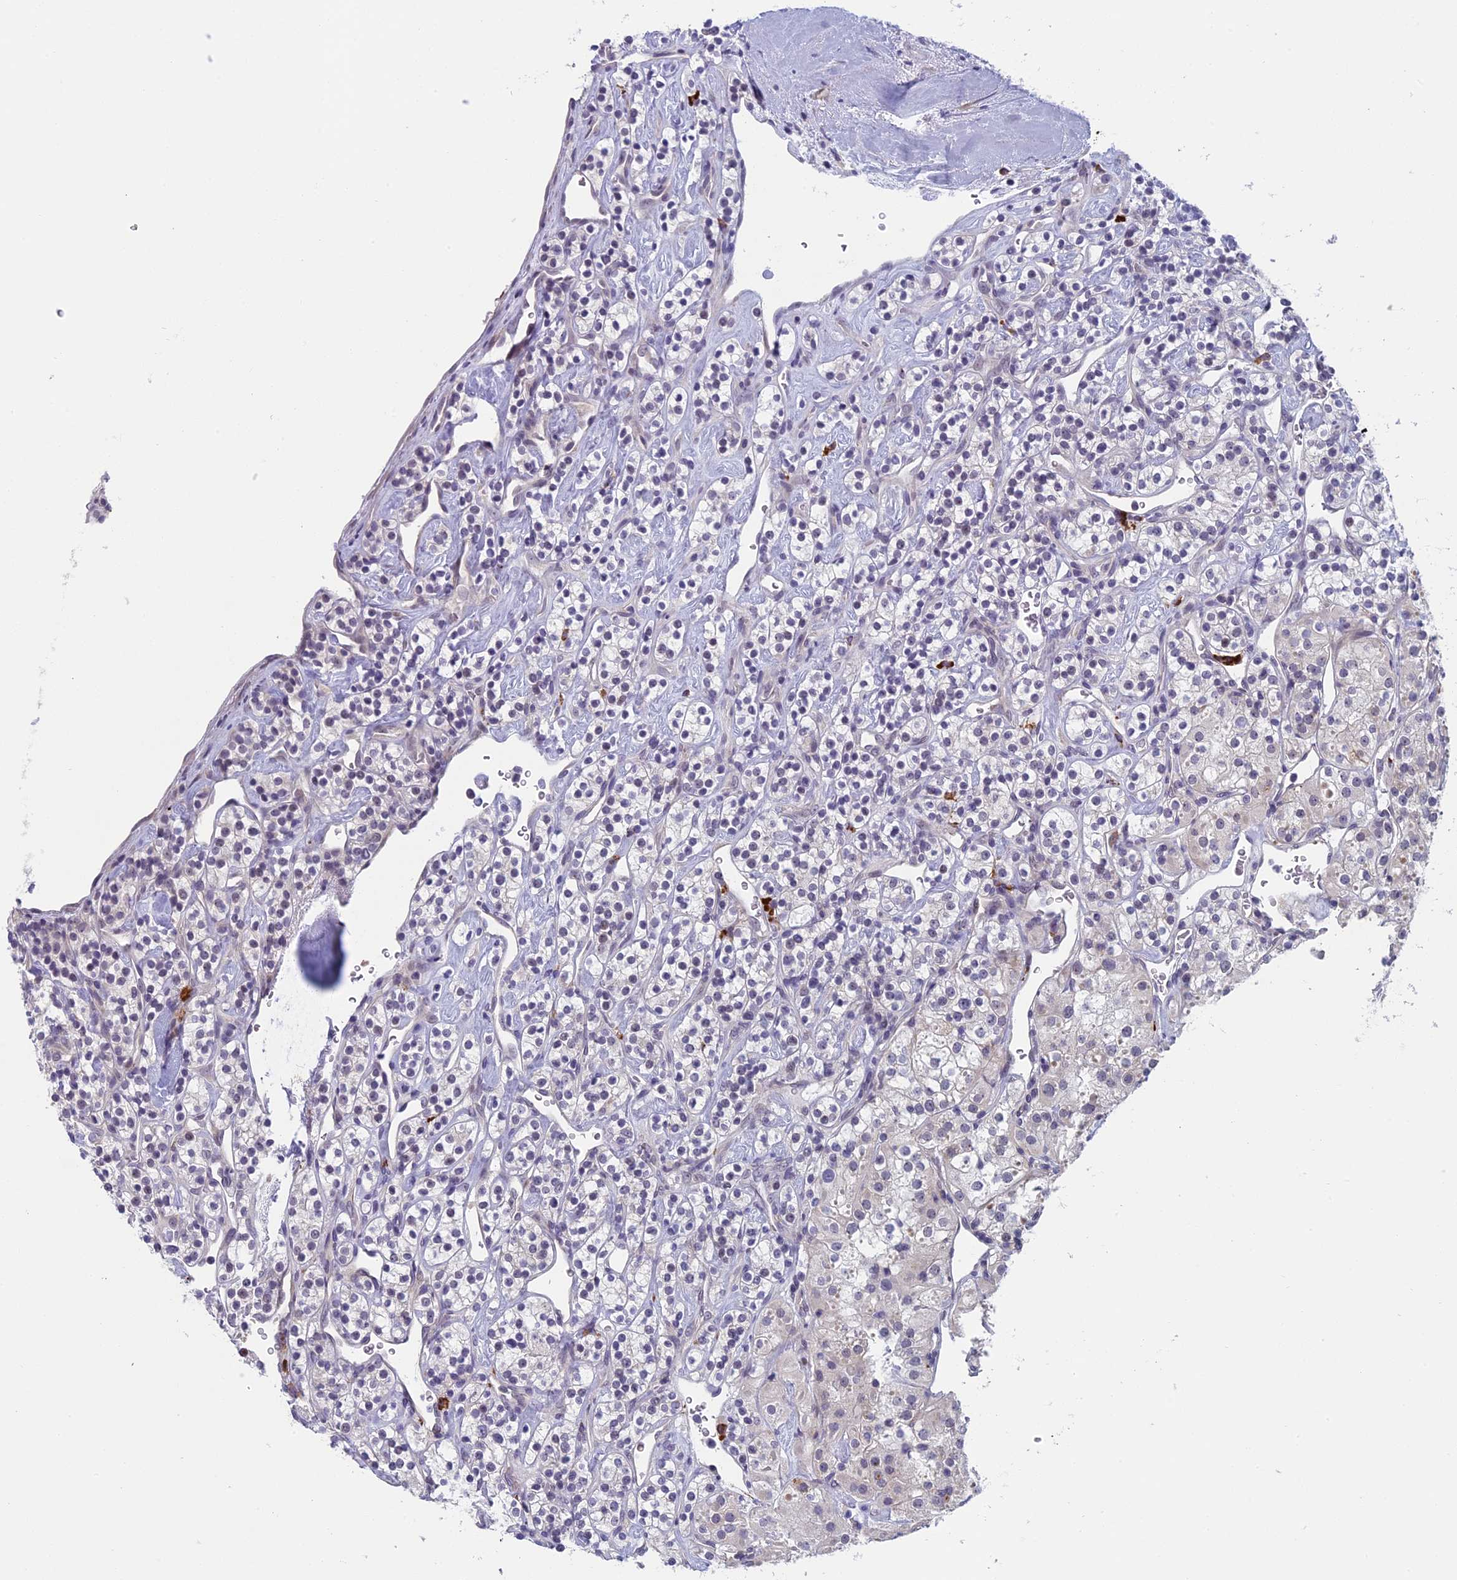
{"staining": {"intensity": "negative", "quantity": "none", "location": "none"}, "tissue": "renal cancer", "cell_type": "Tumor cells", "image_type": "cancer", "snomed": [{"axis": "morphology", "description": "Adenocarcinoma, NOS"}, {"axis": "topography", "description": "Kidney"}], "caption": "Tumor cells show no significant protein expression in renal cancer (adenocarcinoma). (Stains: DAB immunohistochemistry (IHC) with hematoxylin counter stain, Microscopy: brightfield microscopy at high magnification).", "gene": "CNEP1R1", "patient": {"sex": "male", "age": 77}}